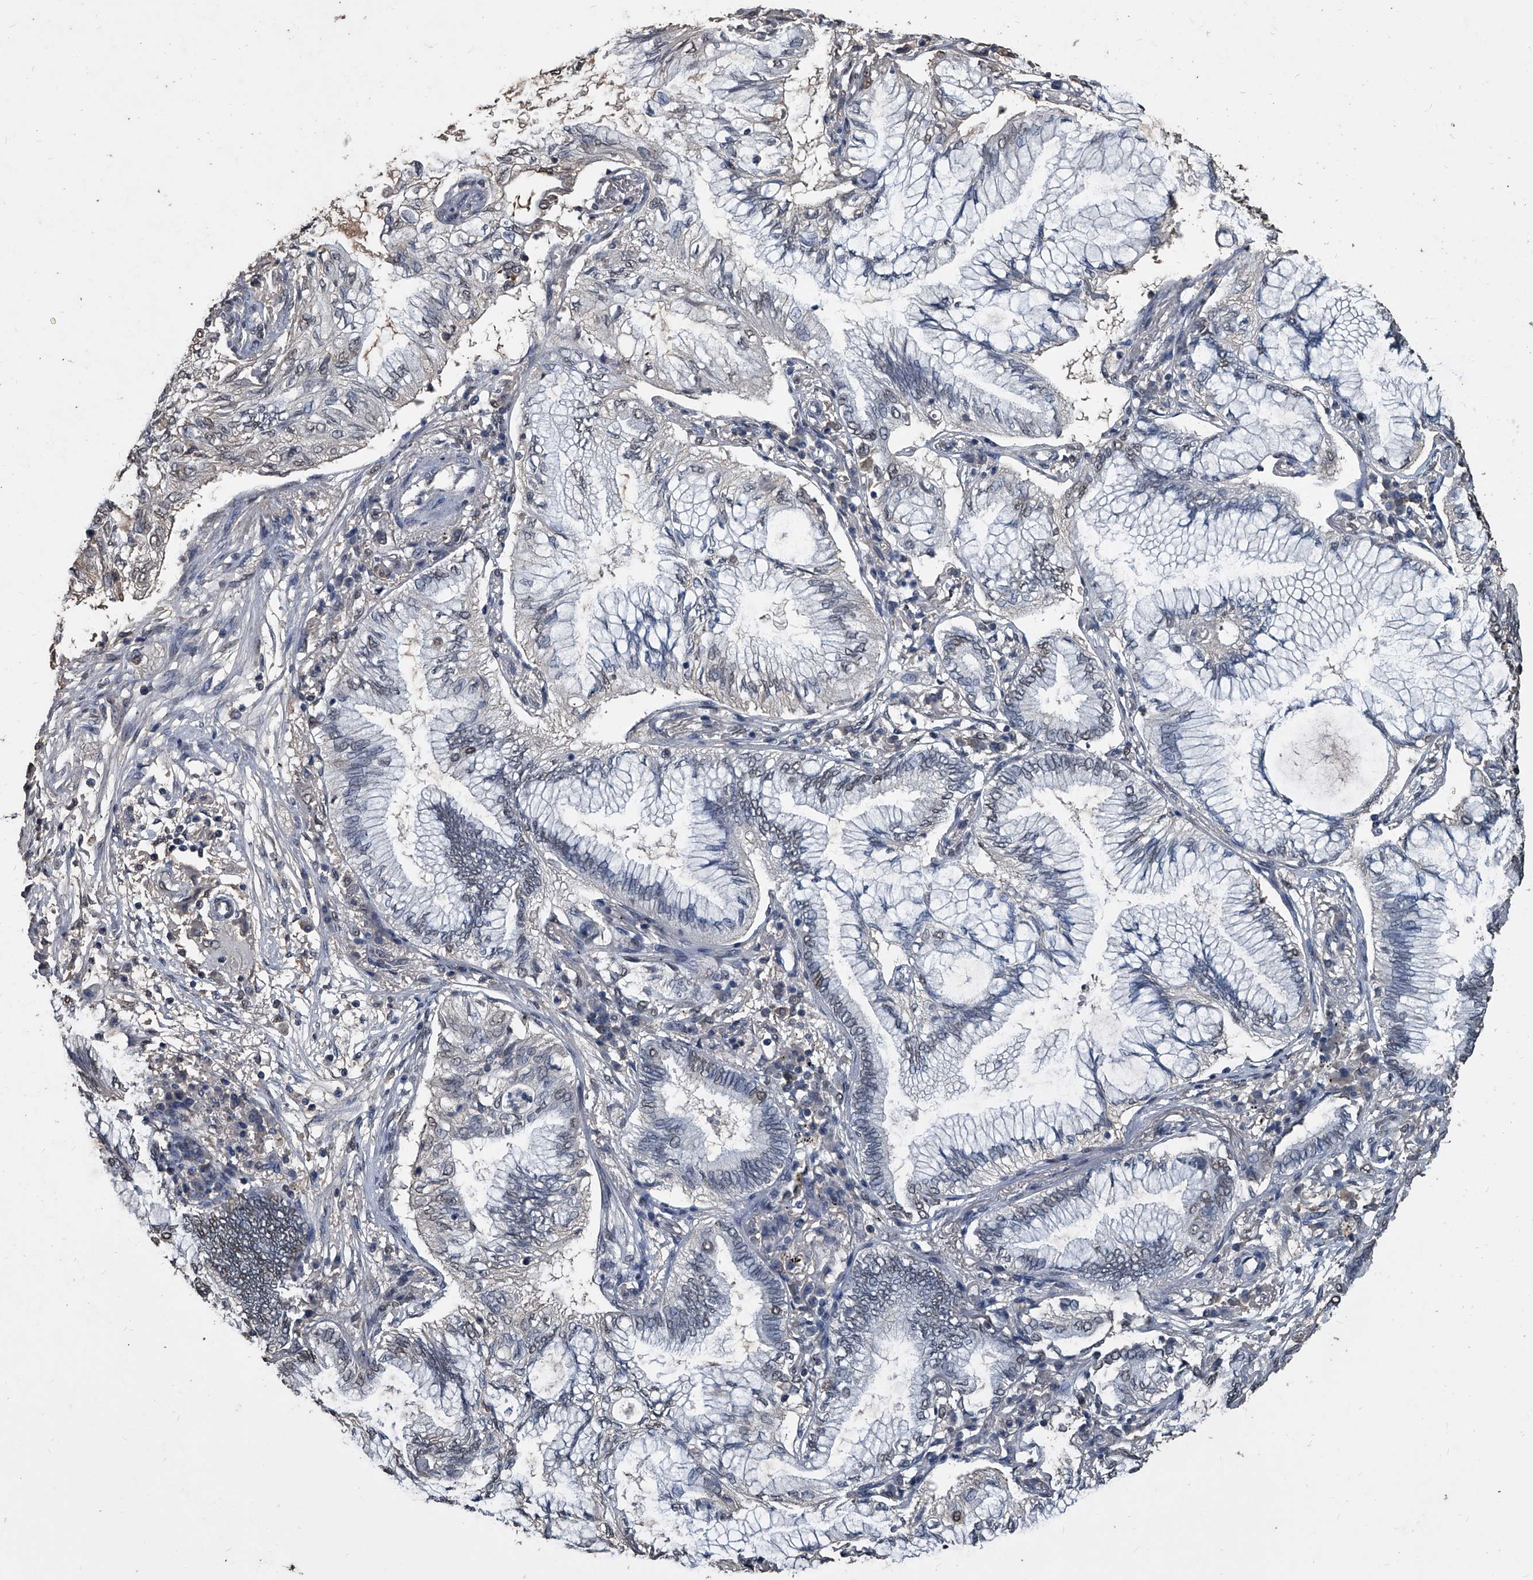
{"staining": {"intensity": "weak", "quantity": "<25%", "location": "nuclear"}, "tissue": "bronchus", "cell_type": "Respiratory epithelial cells", "image_type": "normal", "snomed": [{"axis": "morphology", "description": "Normal tissue, NOS"}, {"axis": "morphology", "description": "Adenocarcinoma, NOS"}, {"axis": "topography", "description": "Bronchus"}, {"axis": "topography", "description": "Lung"}], "caption": "DAB immunohistochemical staining of benign bronchus displays no significant positivity in respiratory epithelial cells.", "gene": "MATR3", "patient": {"sex": "female", "age": 70}}